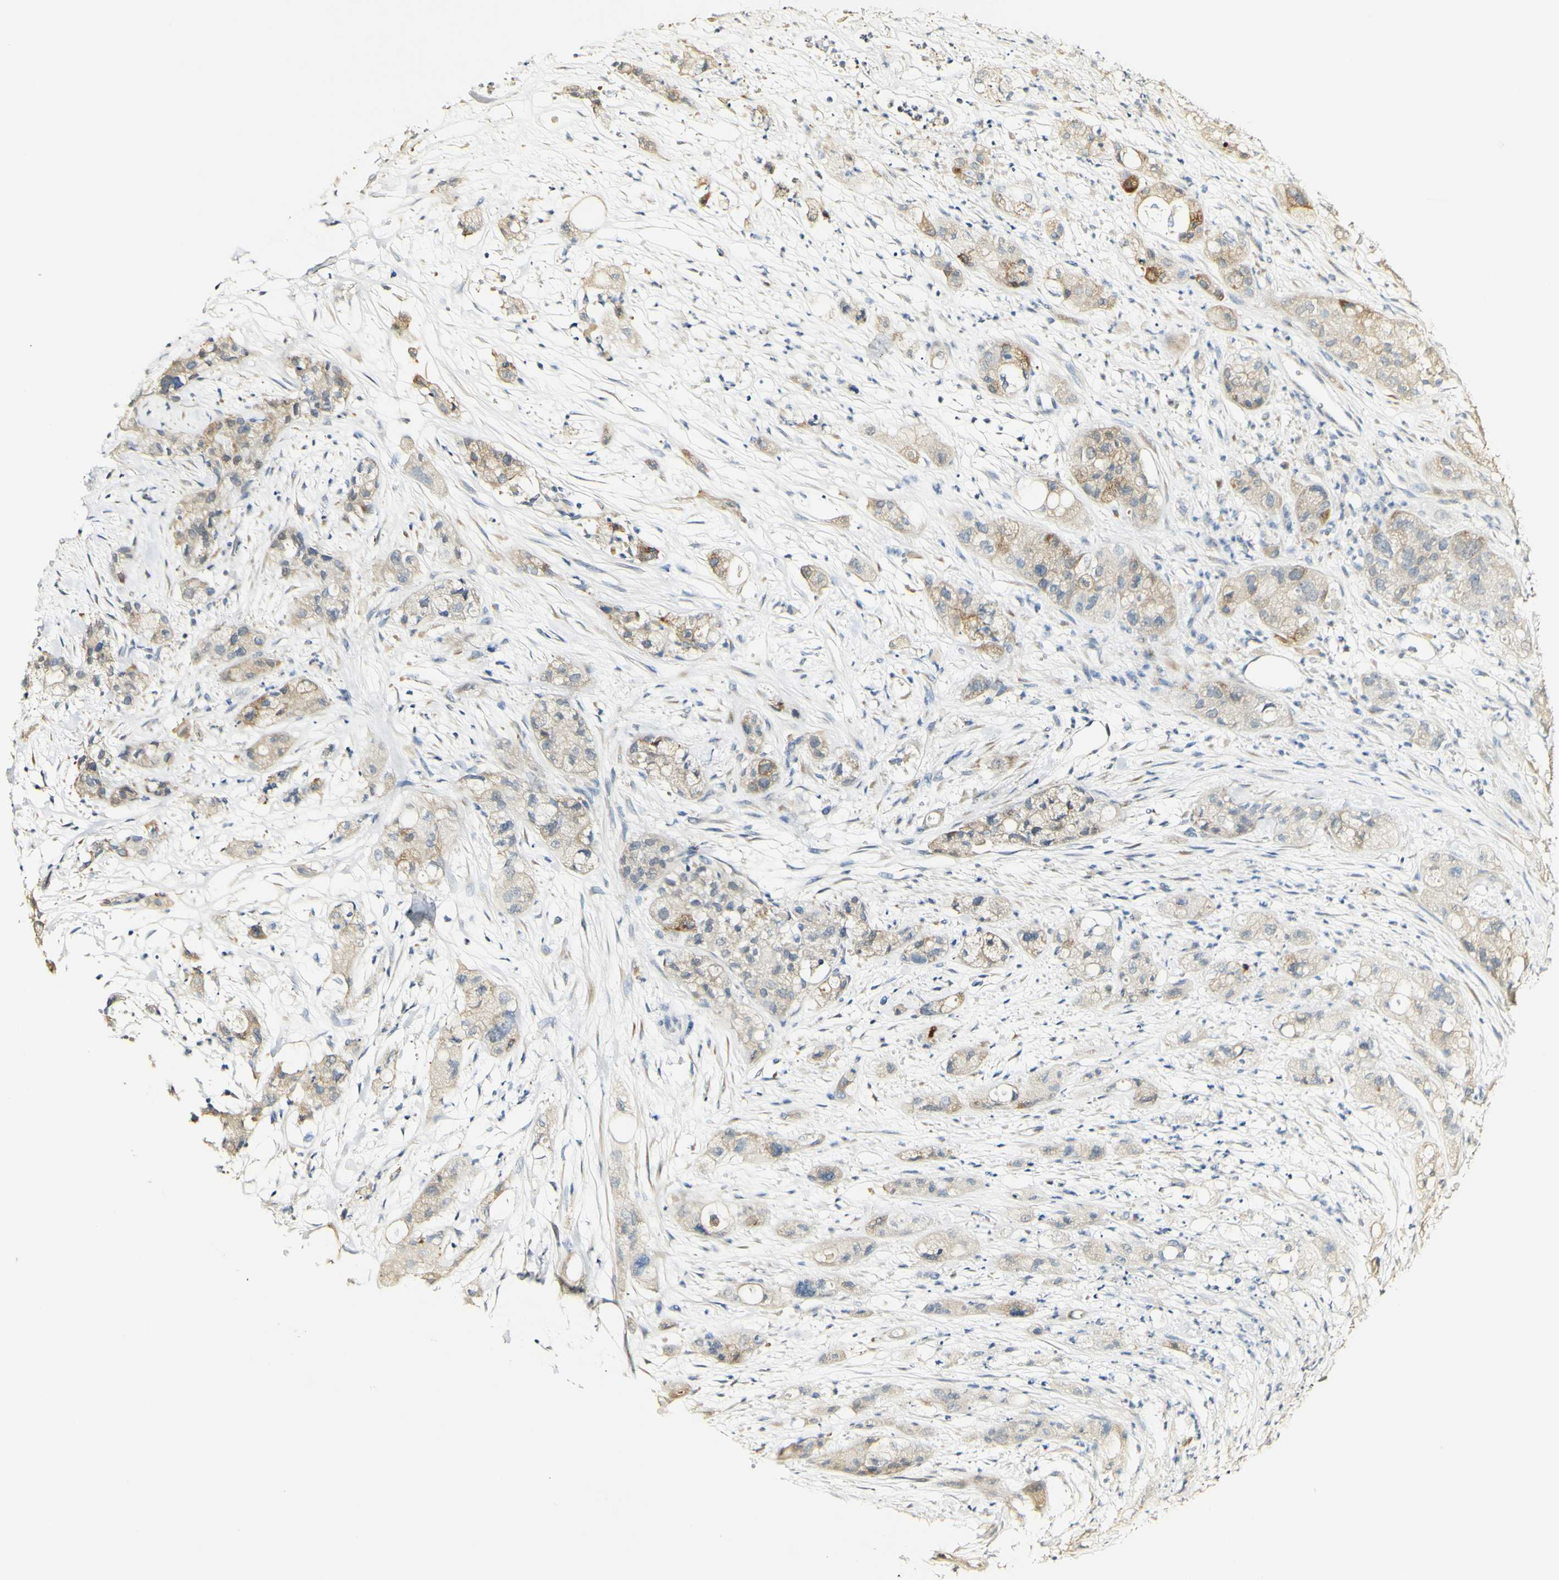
{"staining": {"intensity": "weak", "quantity": "25%-75%", "location": "cytoplasmic/membranous"}, "tissue": "pancreatic cancer", "cell_type": "Tumor cells", "image_type": "cancer", "snomed": [{"axis": "morphology", "description": "Adenocarcinoma, NOS"}, {"axis": "topography", "description": "Pancreas"}], "caption": "Protein expression analysis of pancreatic cancer (adenocarcinoma) reveals weak cytoplasmic/membranous positivity in approximately 25%-75% of tumor cells.", "gene": "FMO3", "patient": {"sex": "female", "age": 78}}